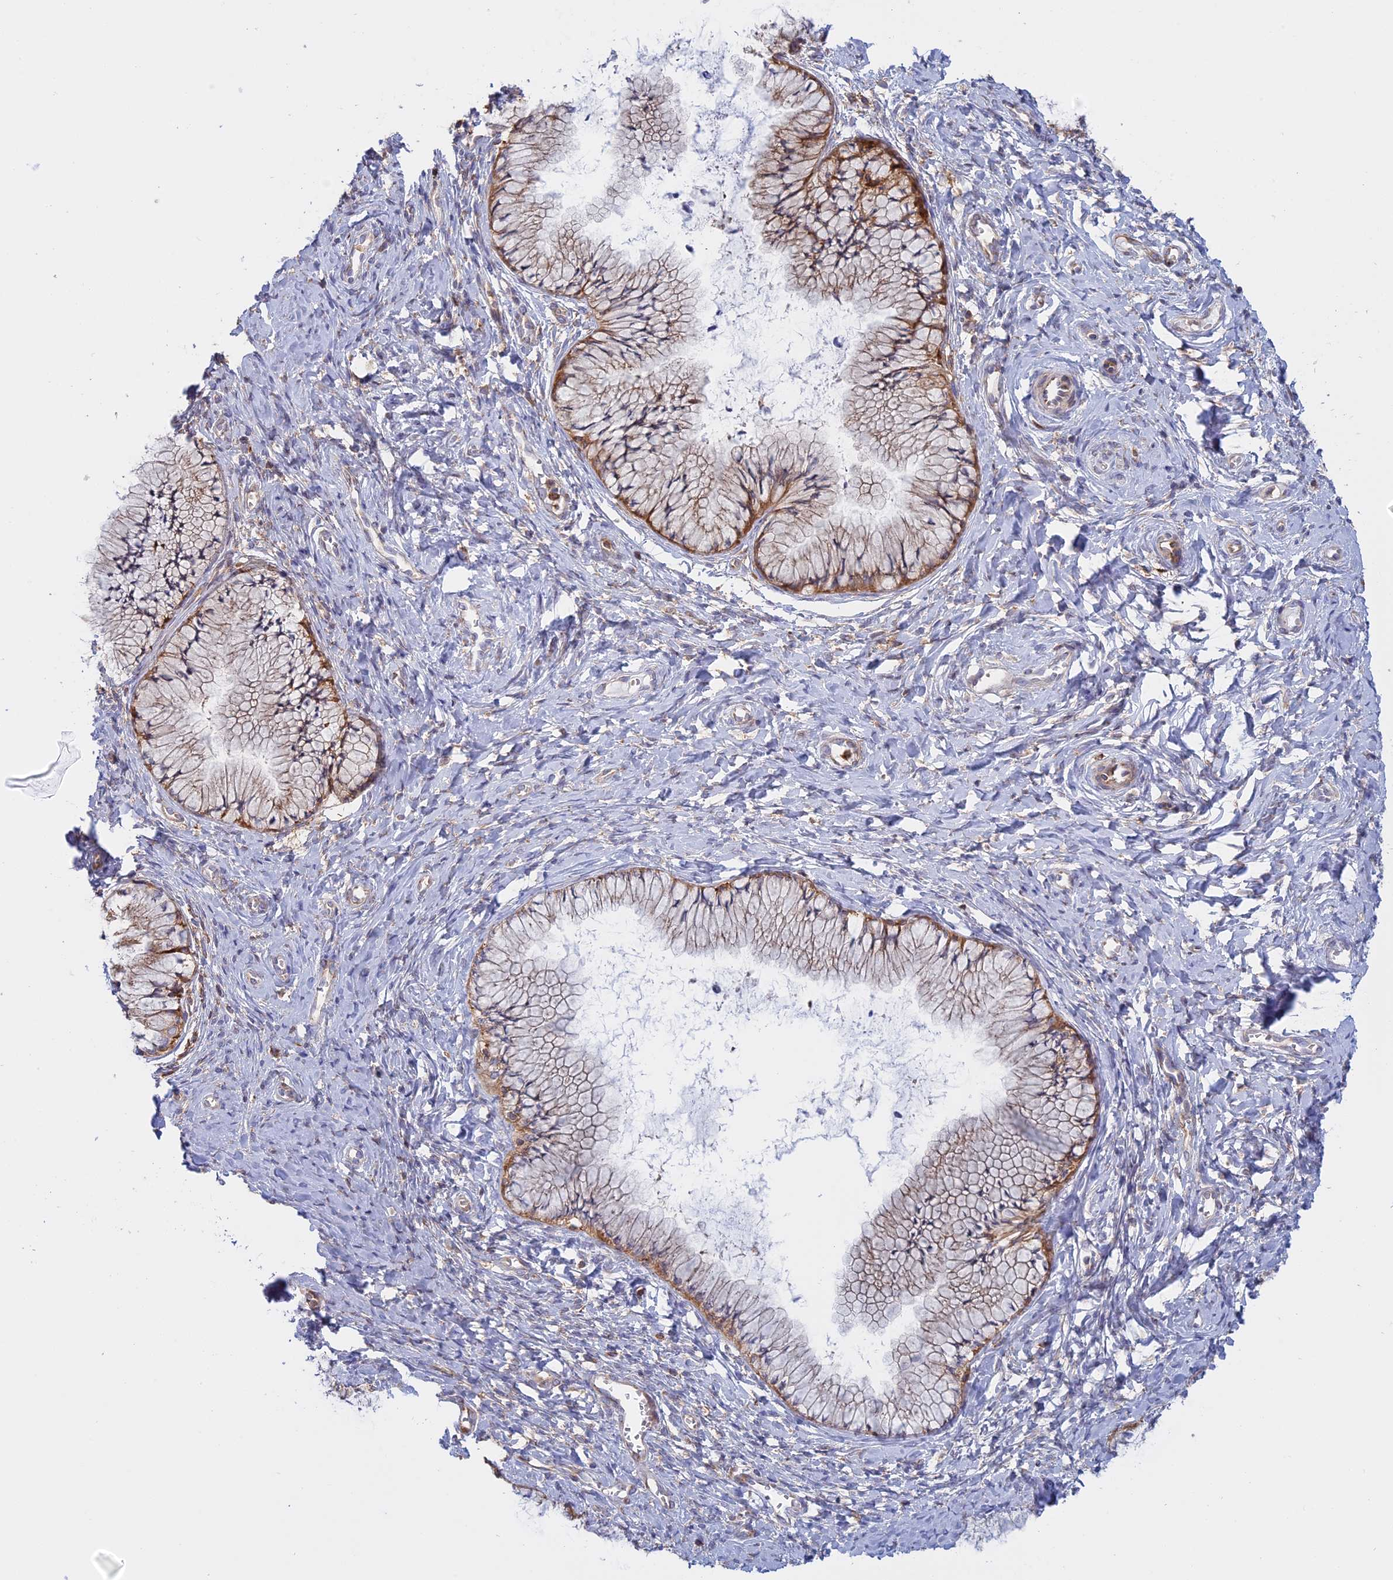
{"staining": {"intensity": "moderate", "quantity": "<25%", "location": "cytoplasmic/membranous"}, "tissue": "cervix", "cell_type": "Glandular cells", "image_type": "normal", "snomed": [{"axis": "morphology", "description": "Normal tissue, NOS"}, {"axis": "topography", "description": "Cervix"}], "caption": "Immunohistochemical staining of benign cervix demonstrates low levels of moderate cytoplasmic/membranous positivity in approximately <25% of glandular cells.", "gene": "GMIP", "patient": {"sex": "female", "age": 42}}